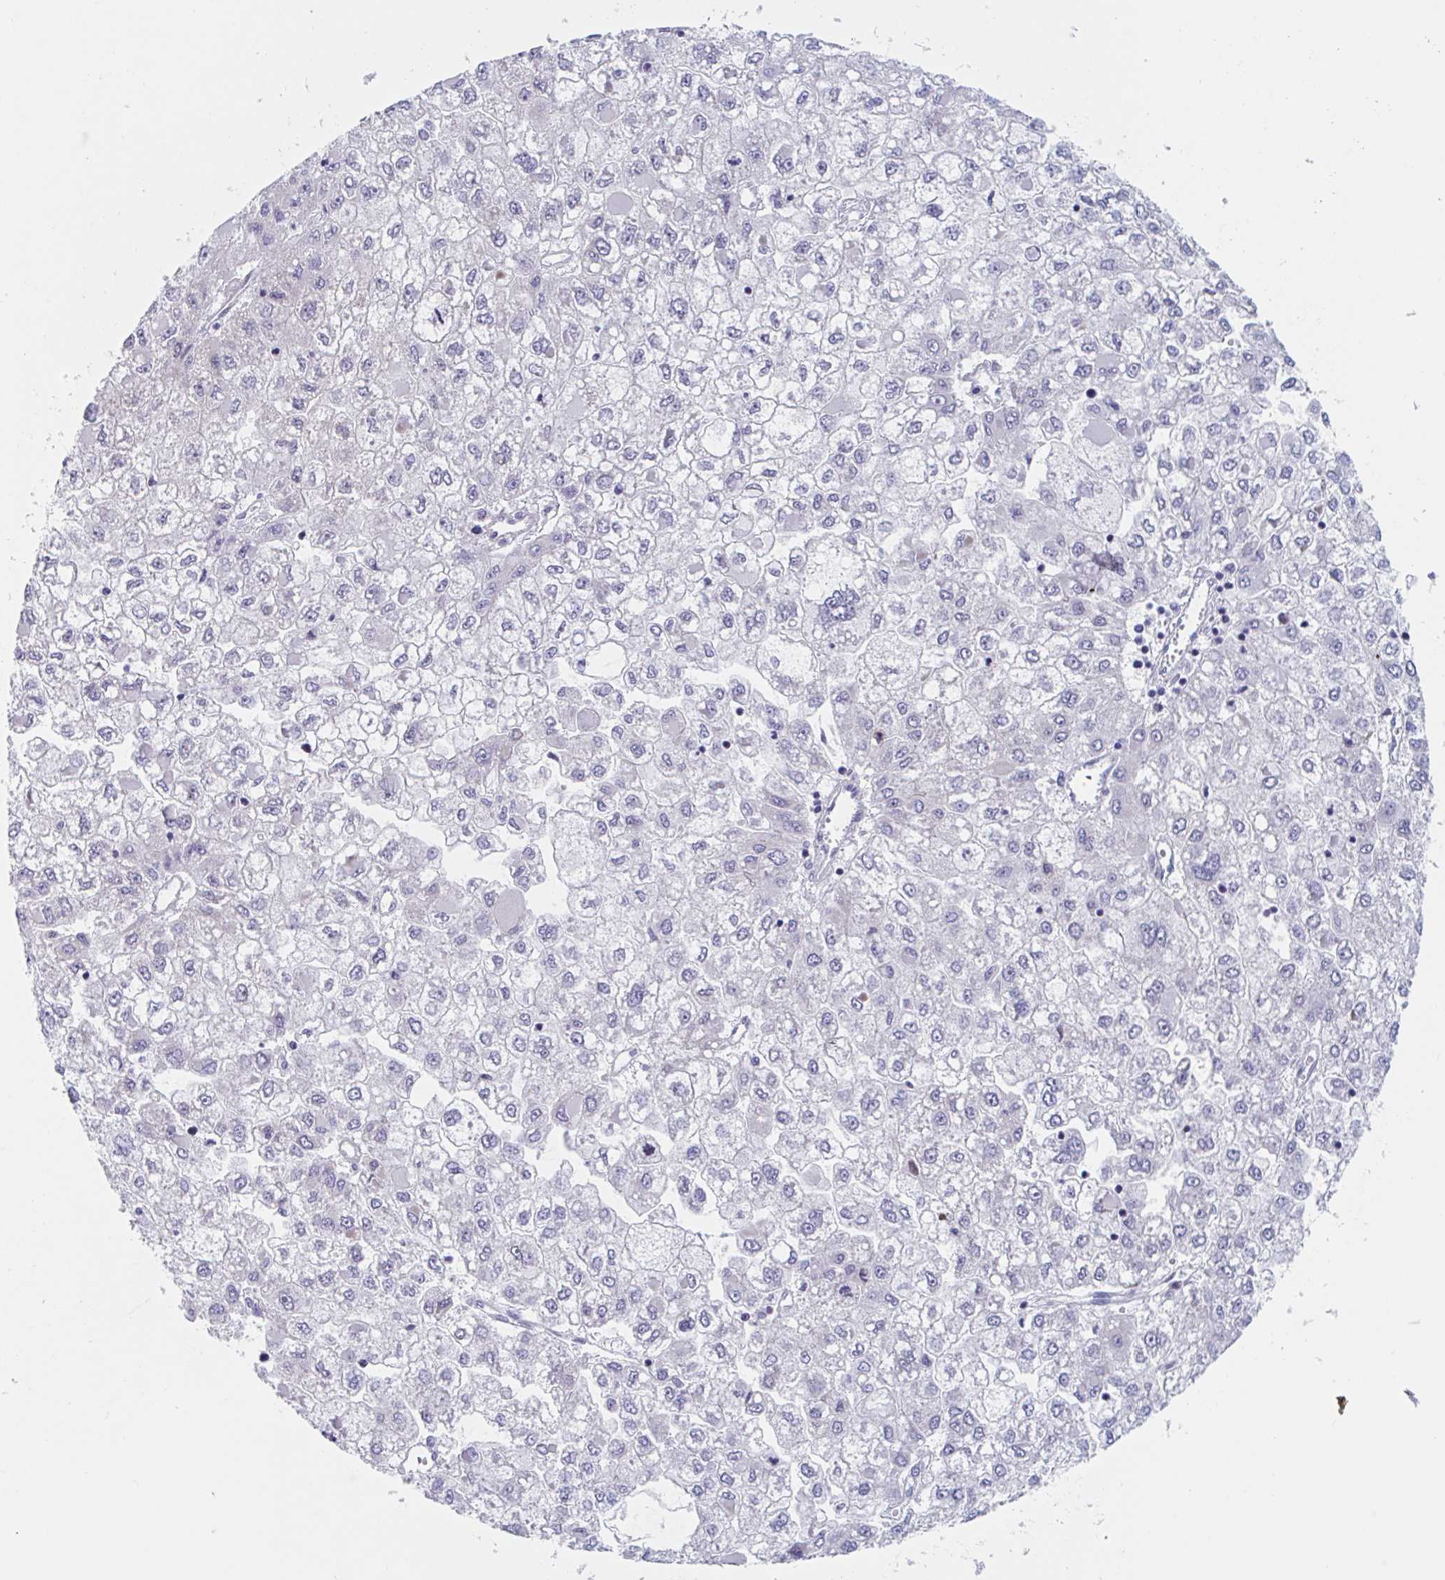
{"staining": {"intensity": "negative", "quantity": "none", "location": "none"}, "tissue": "liver cancer", "cell_type": "Tumor cells", "image_type": "cancer", "snomed": [{"axis": "morphology", "description": "Carcinoma, Hepatocellular, NOS"}, {"axis": "topography", "description": "Liver"}], "caption": "Tumor cells are negative for brown protein staining in liver cancer (hepatocellular carcinoma).", "gene": "DUXA", "patient": {"sex": "male", "age": 40}}